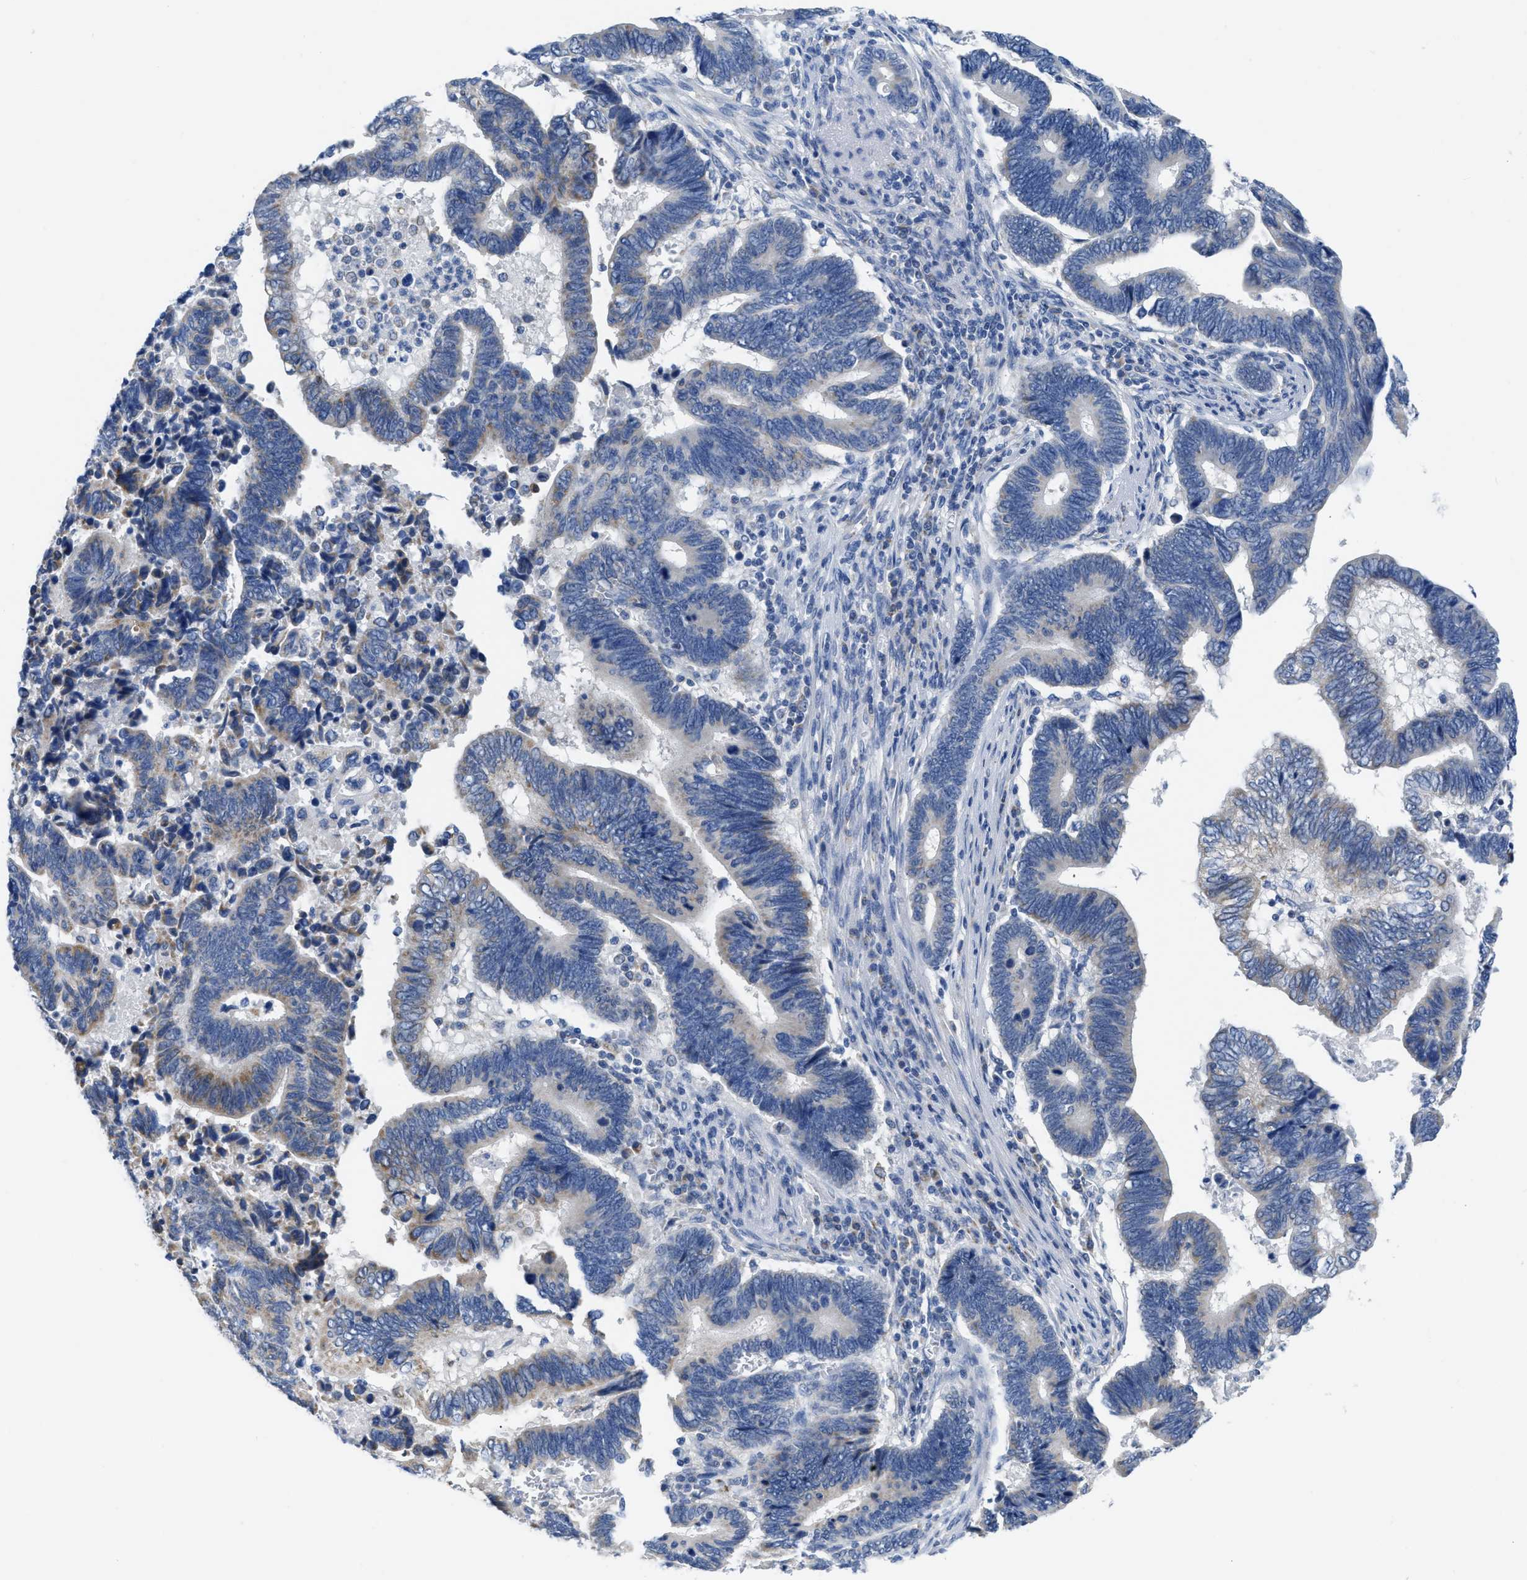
{"staining": {"intensity": "negative", "quantity": "none", "location": "none"}, "tissue": "pancreatic cancer", "cell_type": "Tumor cells", "image_type": "cancer", "snomed": [{"axis": "morphology", "description": "Adenocarcinoma, NOS"}, {"axis": "topography", "description": "Pancreas"}], "caption": "Human pancreatic cancer (adenocarcinoma) stained for a protein using IHC shows no positivity in tumor cells.", "gene": "ETFA", "patient": {"sex": "female", "age": 70}}